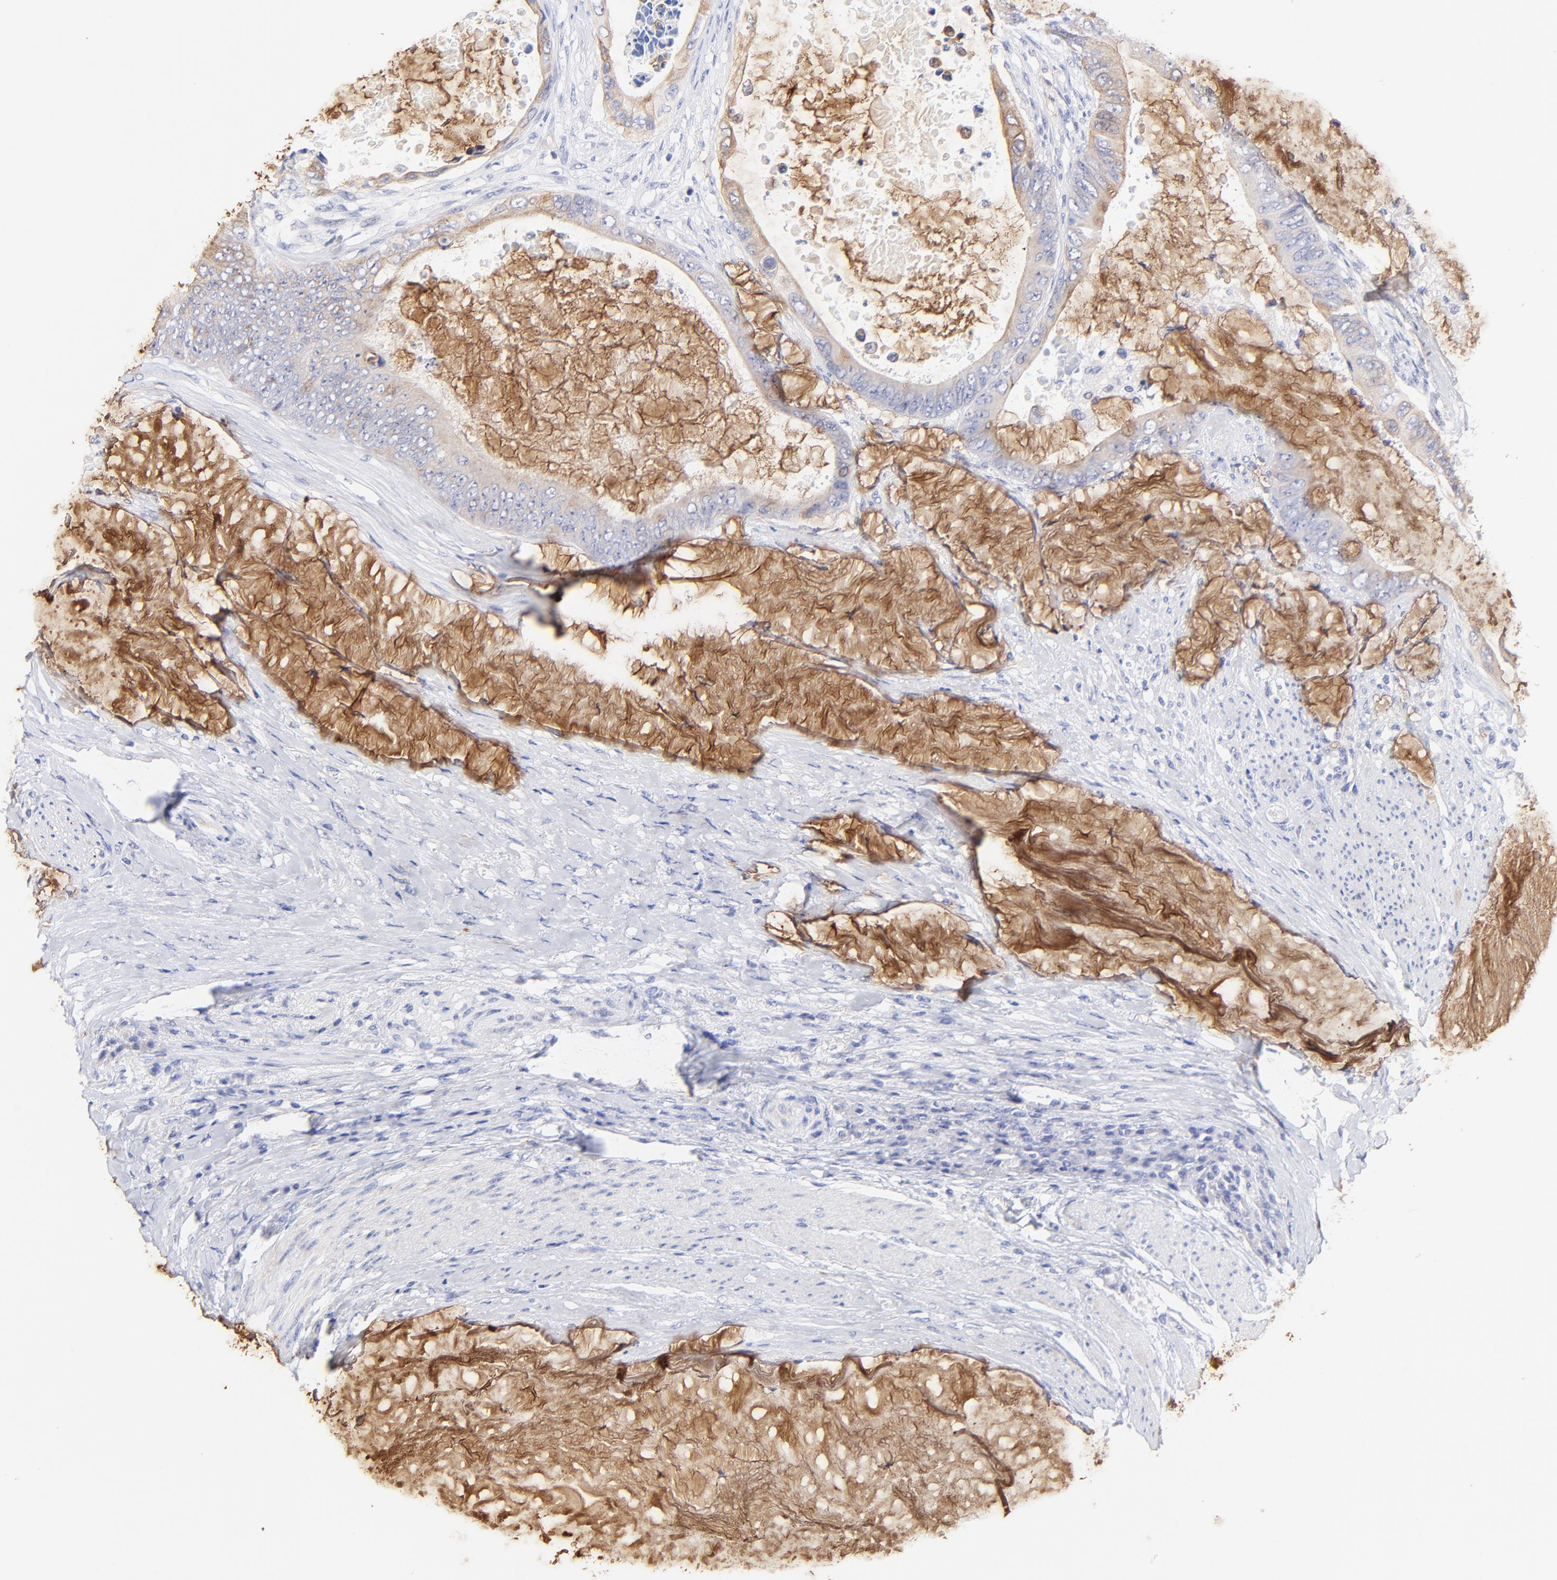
{"staining": {"intensity": "negative", "quantity": "none", "location": "none"}, "tissue": "colorectal cancer", "cell_type": "Tumor cells", "image_type": "cancer", "snomed": [{"axis": "morphology", "description": "Normal tissue, NOS"}, {"axis": "morphology", "description": "Adenocarcinoma, NOS"}, {"axis": "topography", "description": "Rectum"}, {"axis": "topography", "description": "Peripheral nerve tissue"}], "caption": "This is a photomicrograph of IHC staining of colorectal adenocarcinoma, which shows no expression in tumor cells.", "gene": "RAB3A", "patient": {"sex": "female", "age": 77}}